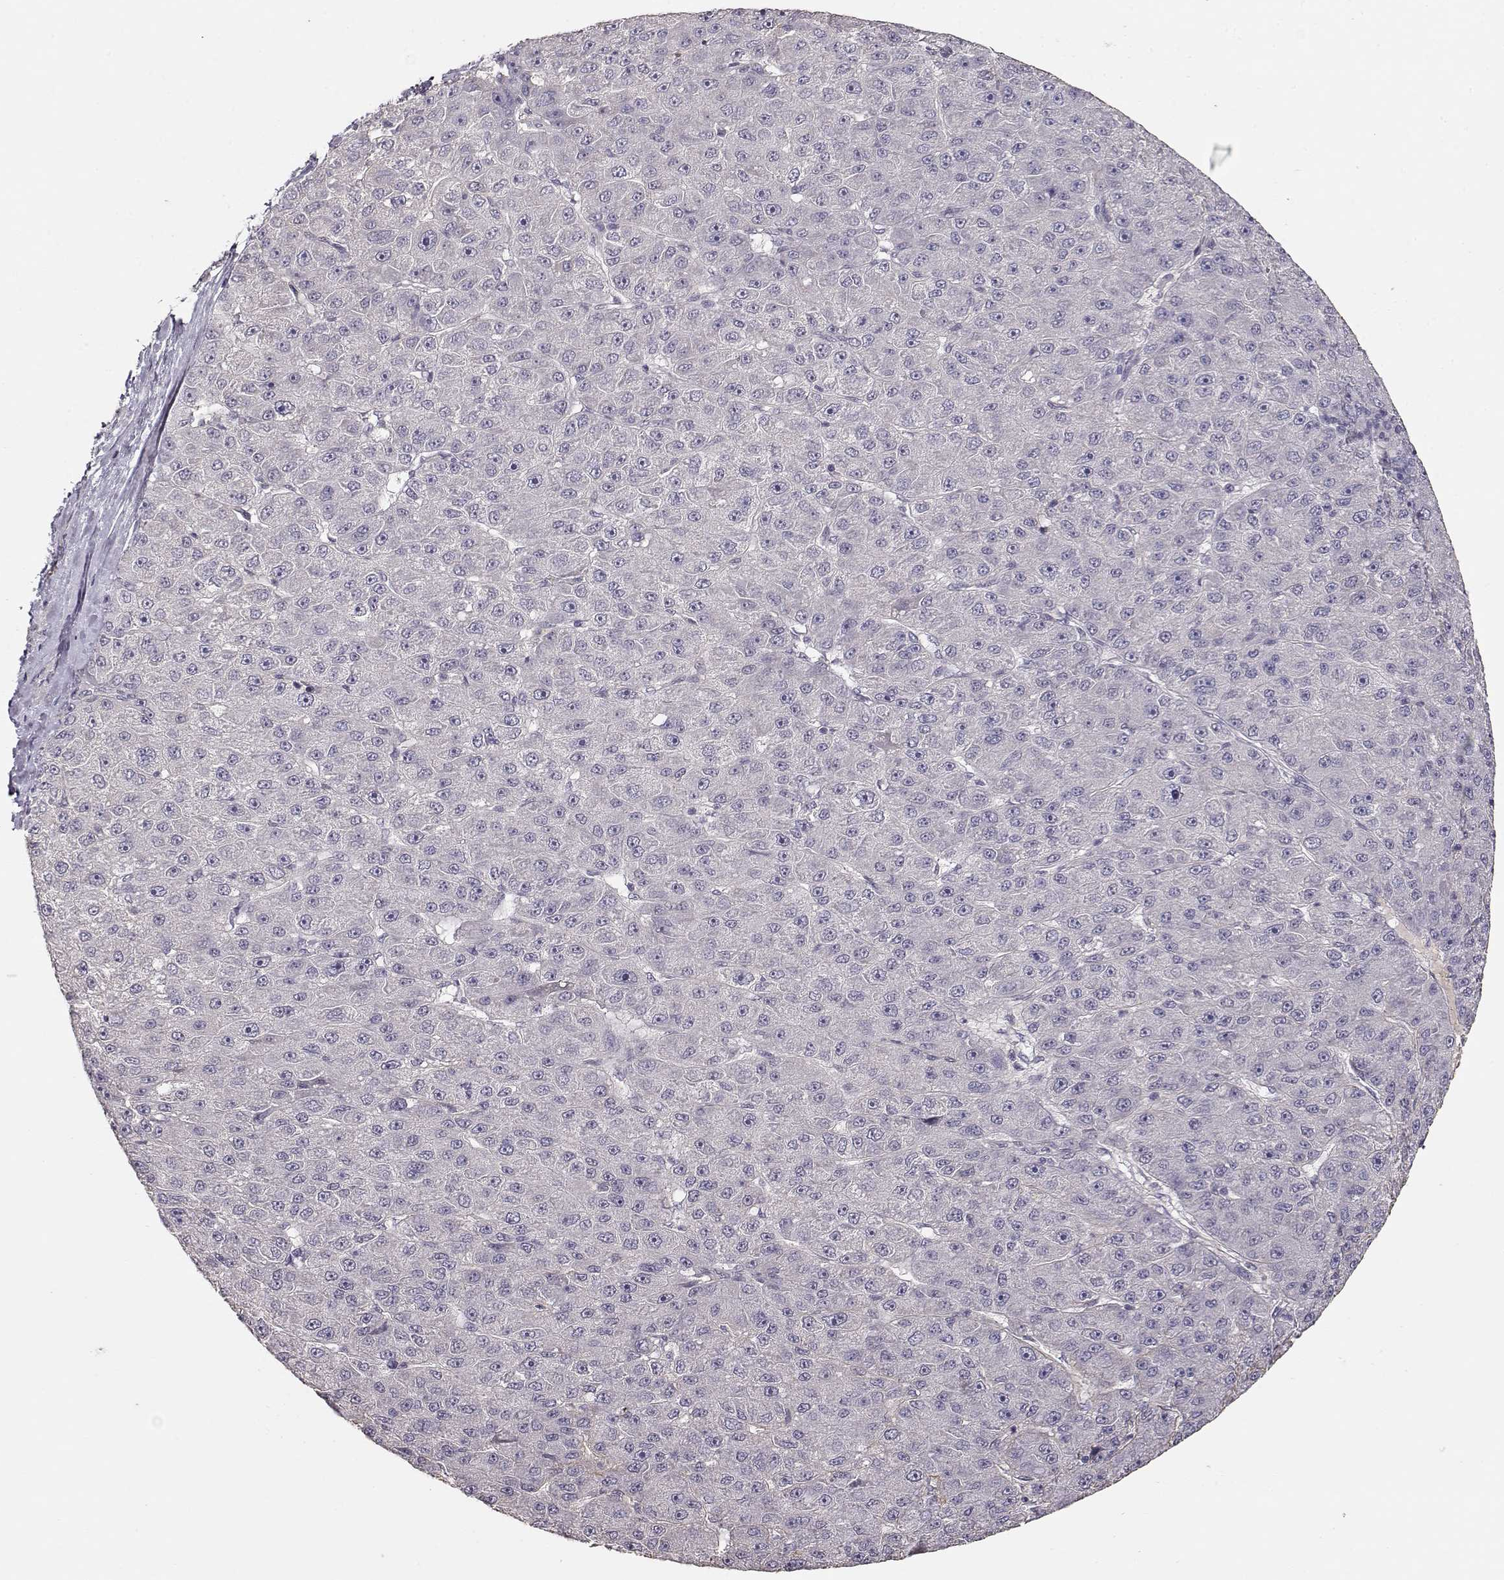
{"staining": {"intensity": "negative", "quantity": "none", "location": "none"}, "tissue": "liver cancer", "cell_type": "Tumor cells", "image_type": "cancer", "snomed": [{"axis": "morphology", "description": "Carcinoma, Hepatocellular, NOS"}, {"axis": "topography", "description": "Liver"}], "caption": "DAB (3,3'-diaminobenzidine) immunohistochemical staining of liver cancer displays no significant expression in tumor cells. (Stains: DAB immunohistochemistry with hematoxylin counter stain, Microscopy: brightfield microscopy at high magnification).", "gene": "LAMA5", "patient": {"sex": "male", "age": 67}}